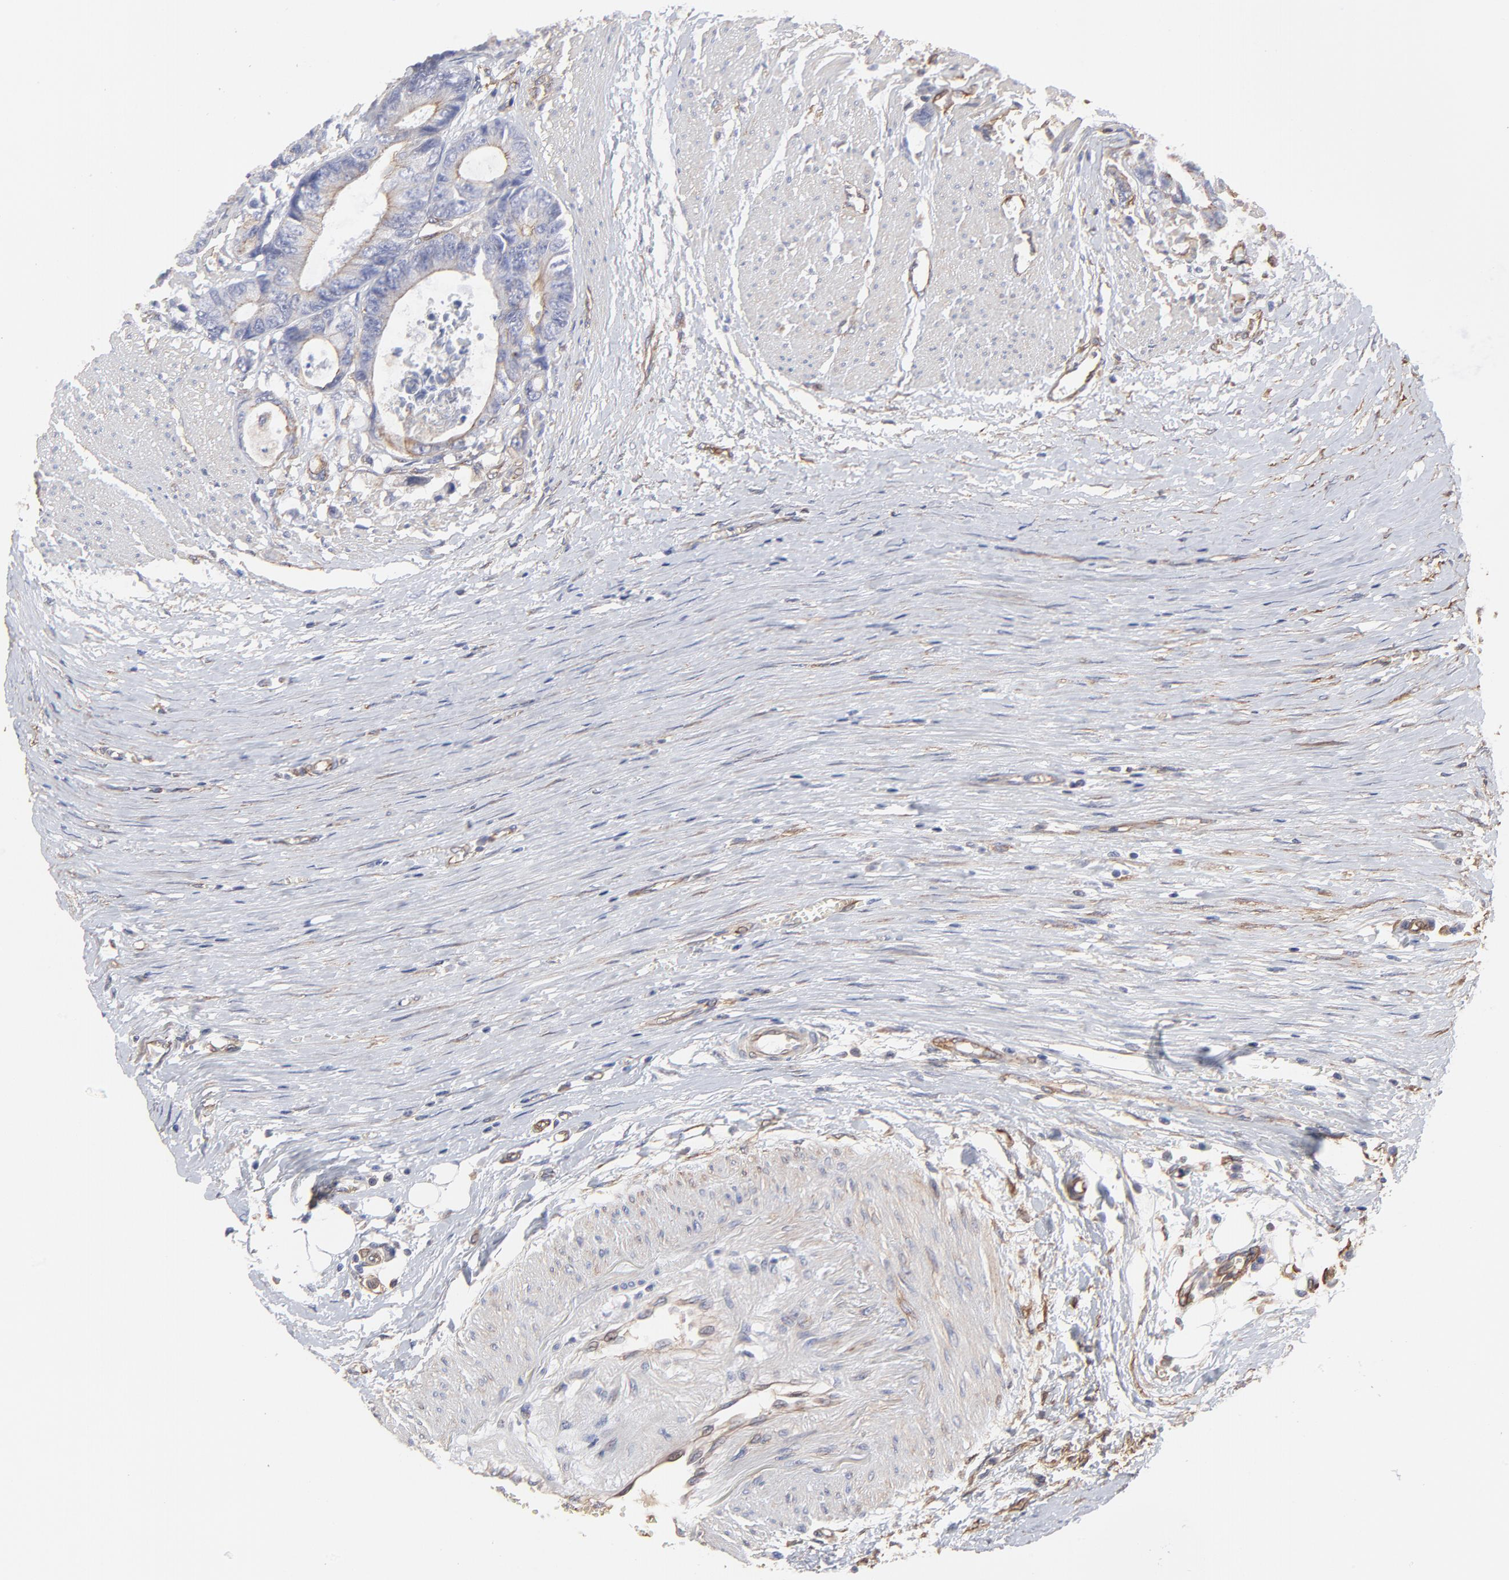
{"staining": {"intensity": "weak", "quantity": "25%-75%", "location": "cytoplasmic/membranous"}, "tissue": "colorectal cancer", "cell_type": "Tumor cells", "image_type": "cancer", "snomed": [{"axis": "morphology", "description": "Adenocarcinoma, NOS"}, {"axis": "topography", "description": "Rectum"}], "caption": "Brown immunohistochemical staining in human colorectal cancer (adenocarcinoma) exhibits weak cytoplasmic/membranous positivity in about 25%-75% of tumor cells. Ihc stains the protein of interest in brown and the nuclei are stained blue.", "gene": "LRCH2", "patient": {"sex": "female", "age": 98}}